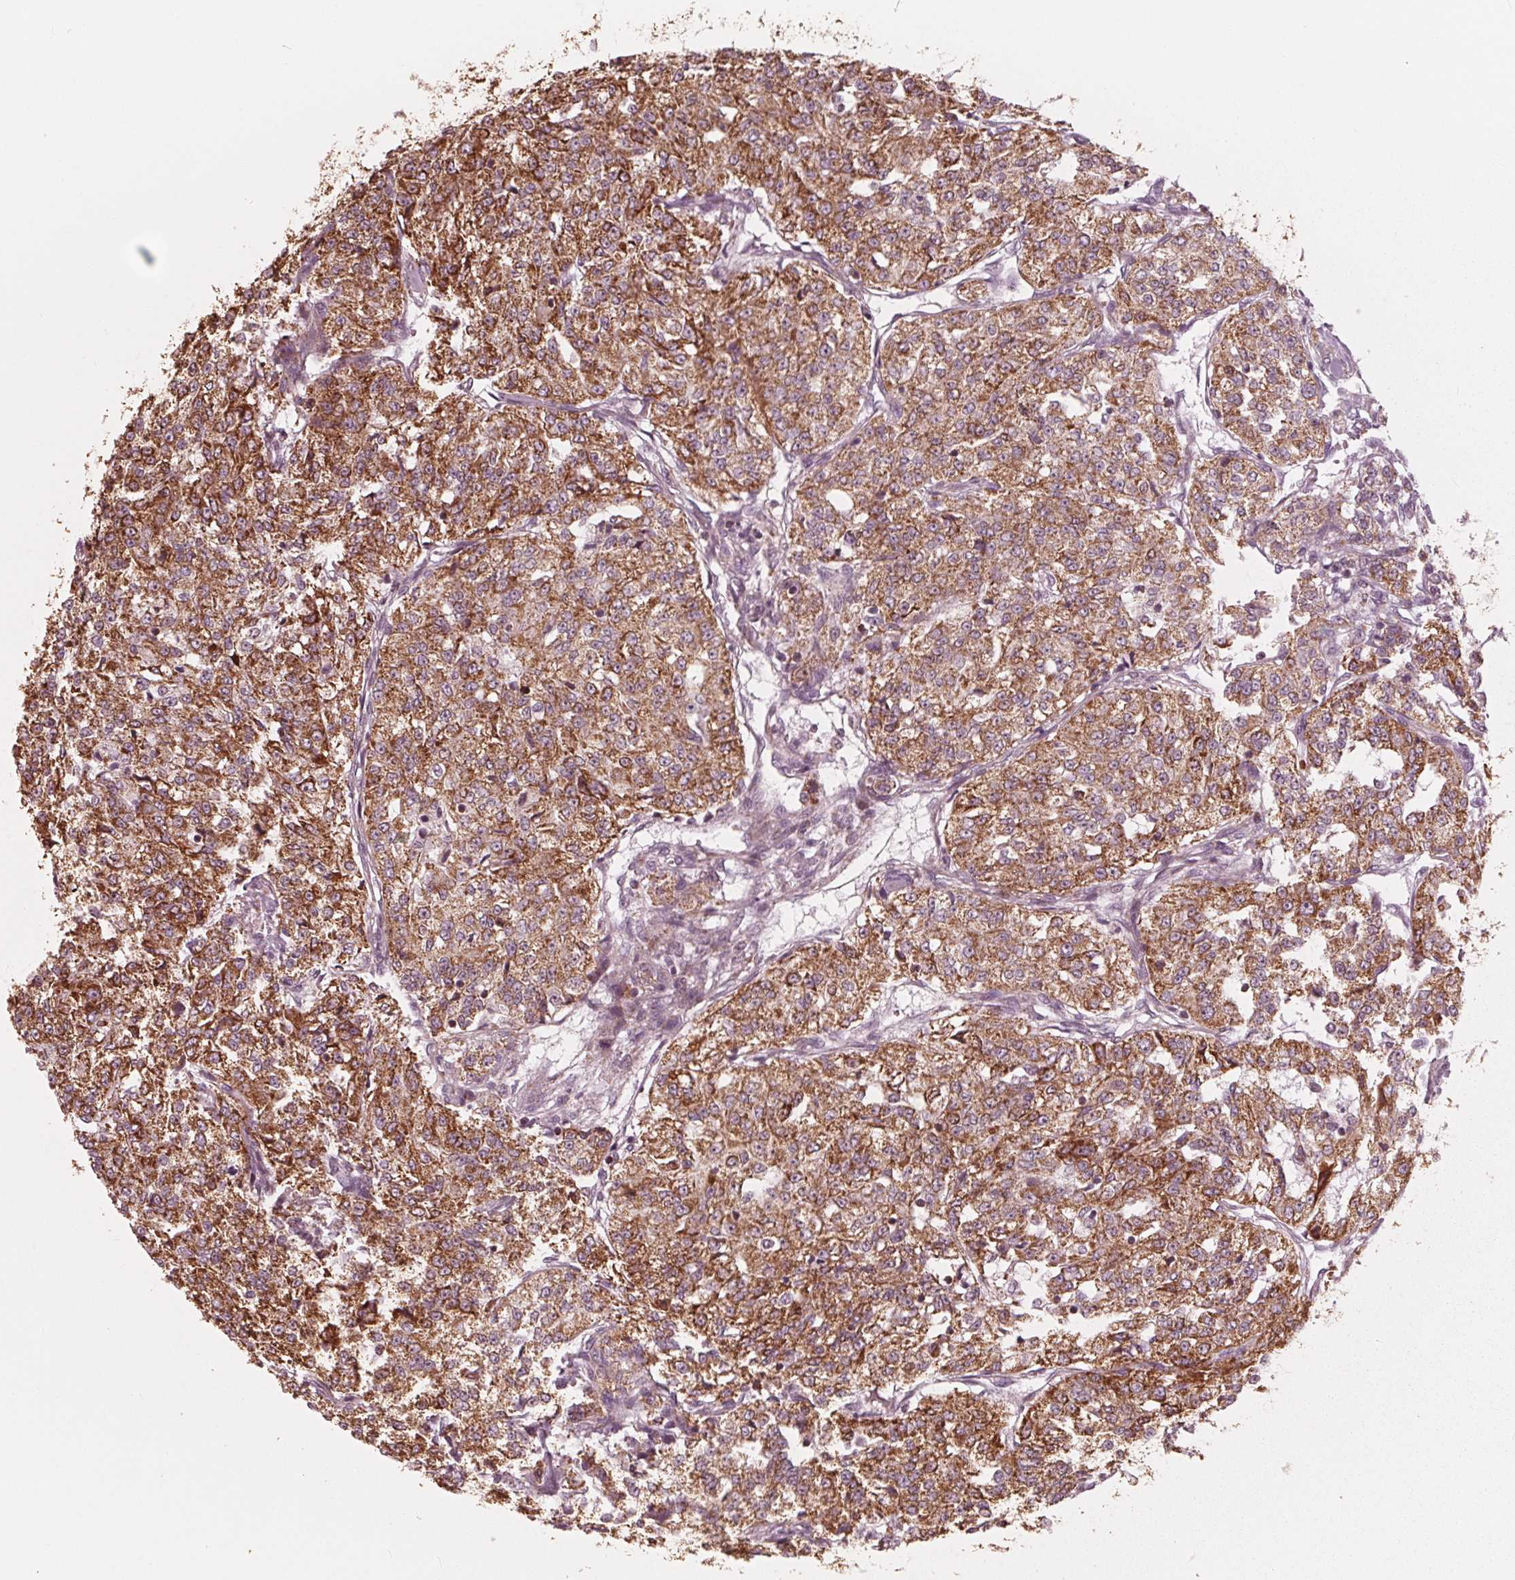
{"staining": {"intensity": "moderate", "quantity": ">75%", "location": "cytoplasmic/membranous"}, "tissue": "renal cancer", "cell_type": "Tumor cells", "image_type": "cancer", "snomed": [{"axis": "morphology", "description": "Adenocarcinoma, NOS"}, {"axis": "topography", "description": "Kidney"}], "caption": "DAB (3,3'-diaminobenzidine) immunohistochemical staining of human renal cancer exhibits moderate cytoplasmic/membranous protein staining in about >75% of tumor cells.", "gene": "DCAF4L2", "patient": {"sex": "female", "age": 63}}